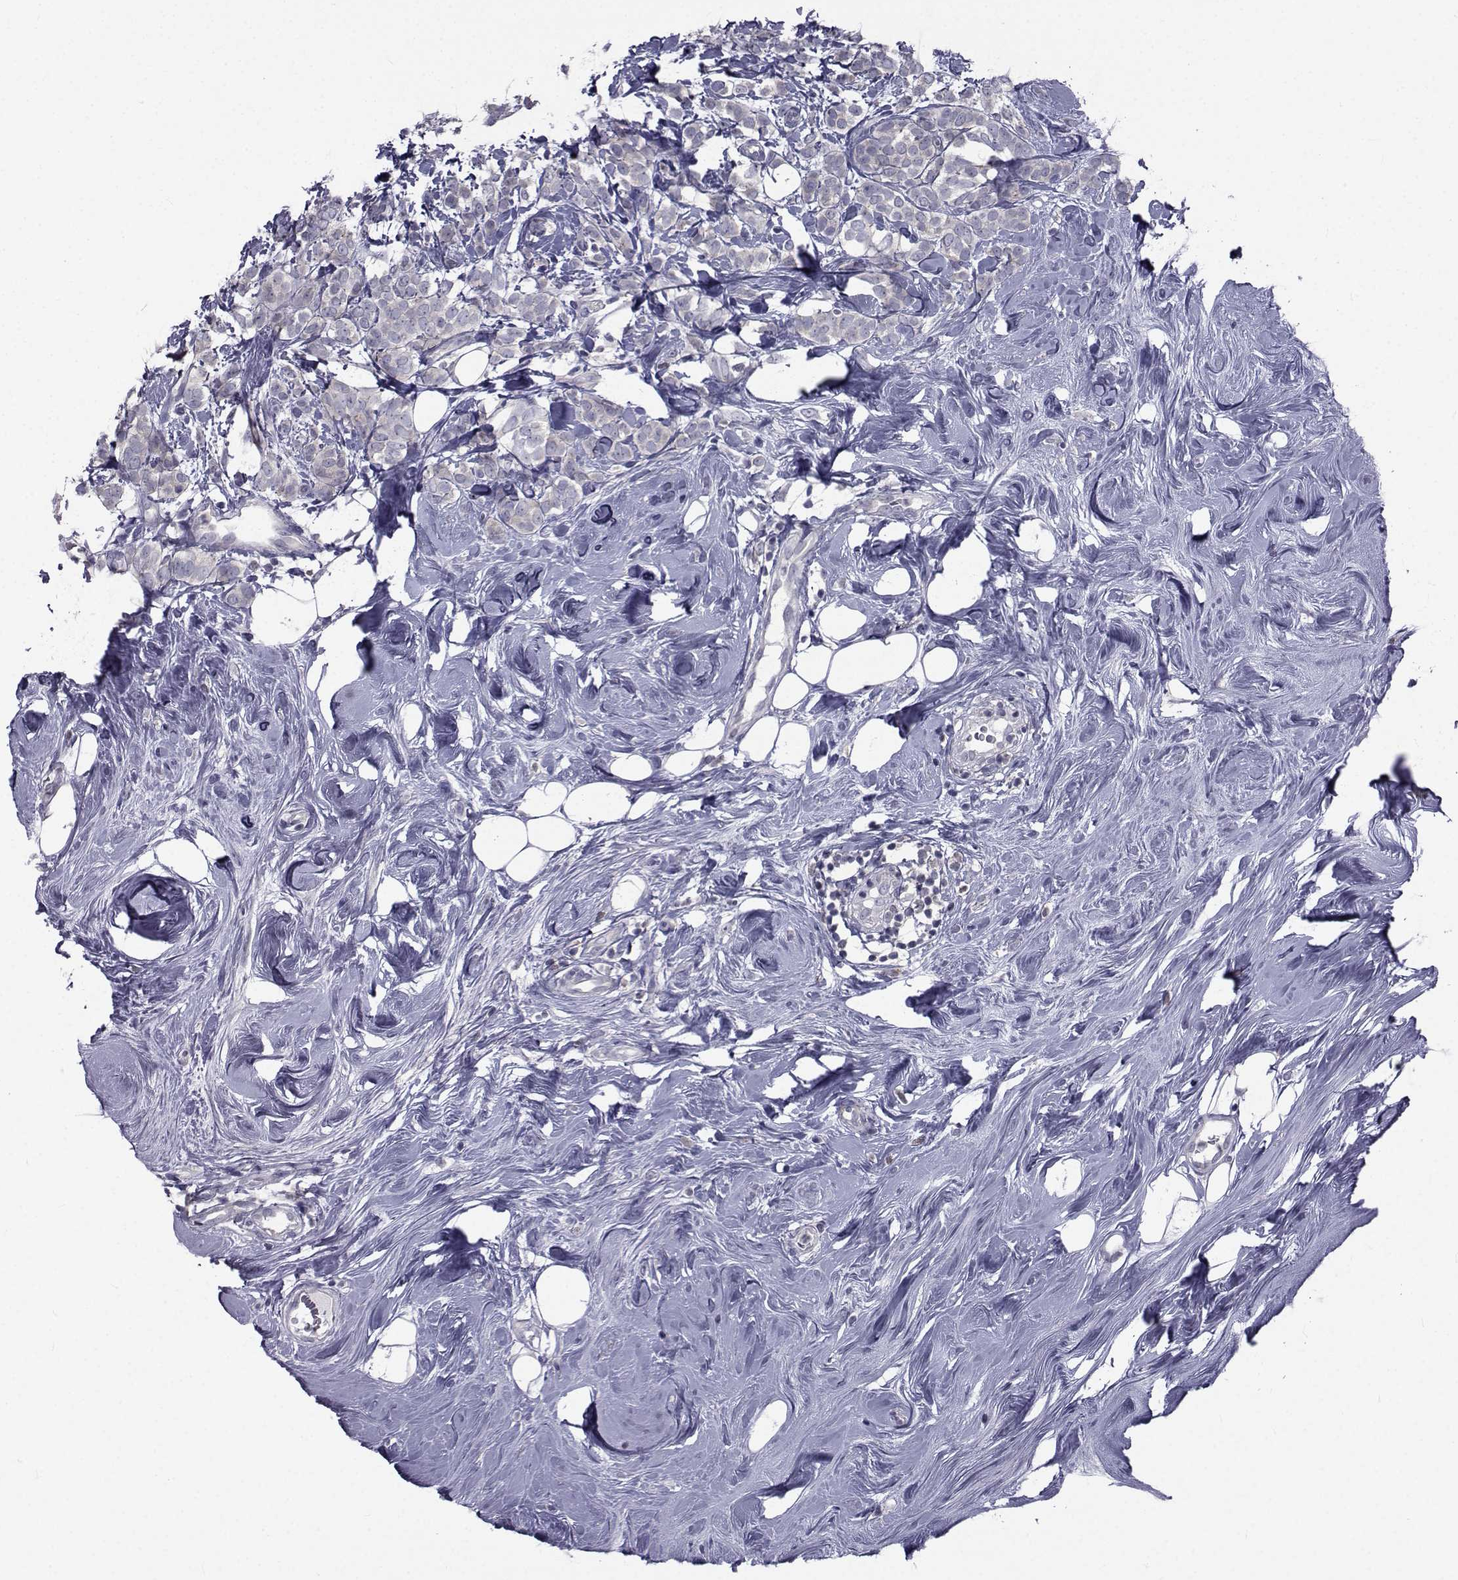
{"staining": {"intensity": "negative", "quantity": "none", "location": "none"}, "tissue": "breast cancer", "cell_type": "Tumor cells", "image_type": "cancer", "snomed": [{"axis": "morphology", "description": "Lobular carcinoma"}, {"axis": "topography", "description": "Breast"}], "caption": "Protein analysis of breast lobular carcinoma demonstrates no significant expression in tumor cells.", "gene": "SLC30A10", "patient": {"sex": "female", "age": 49}}